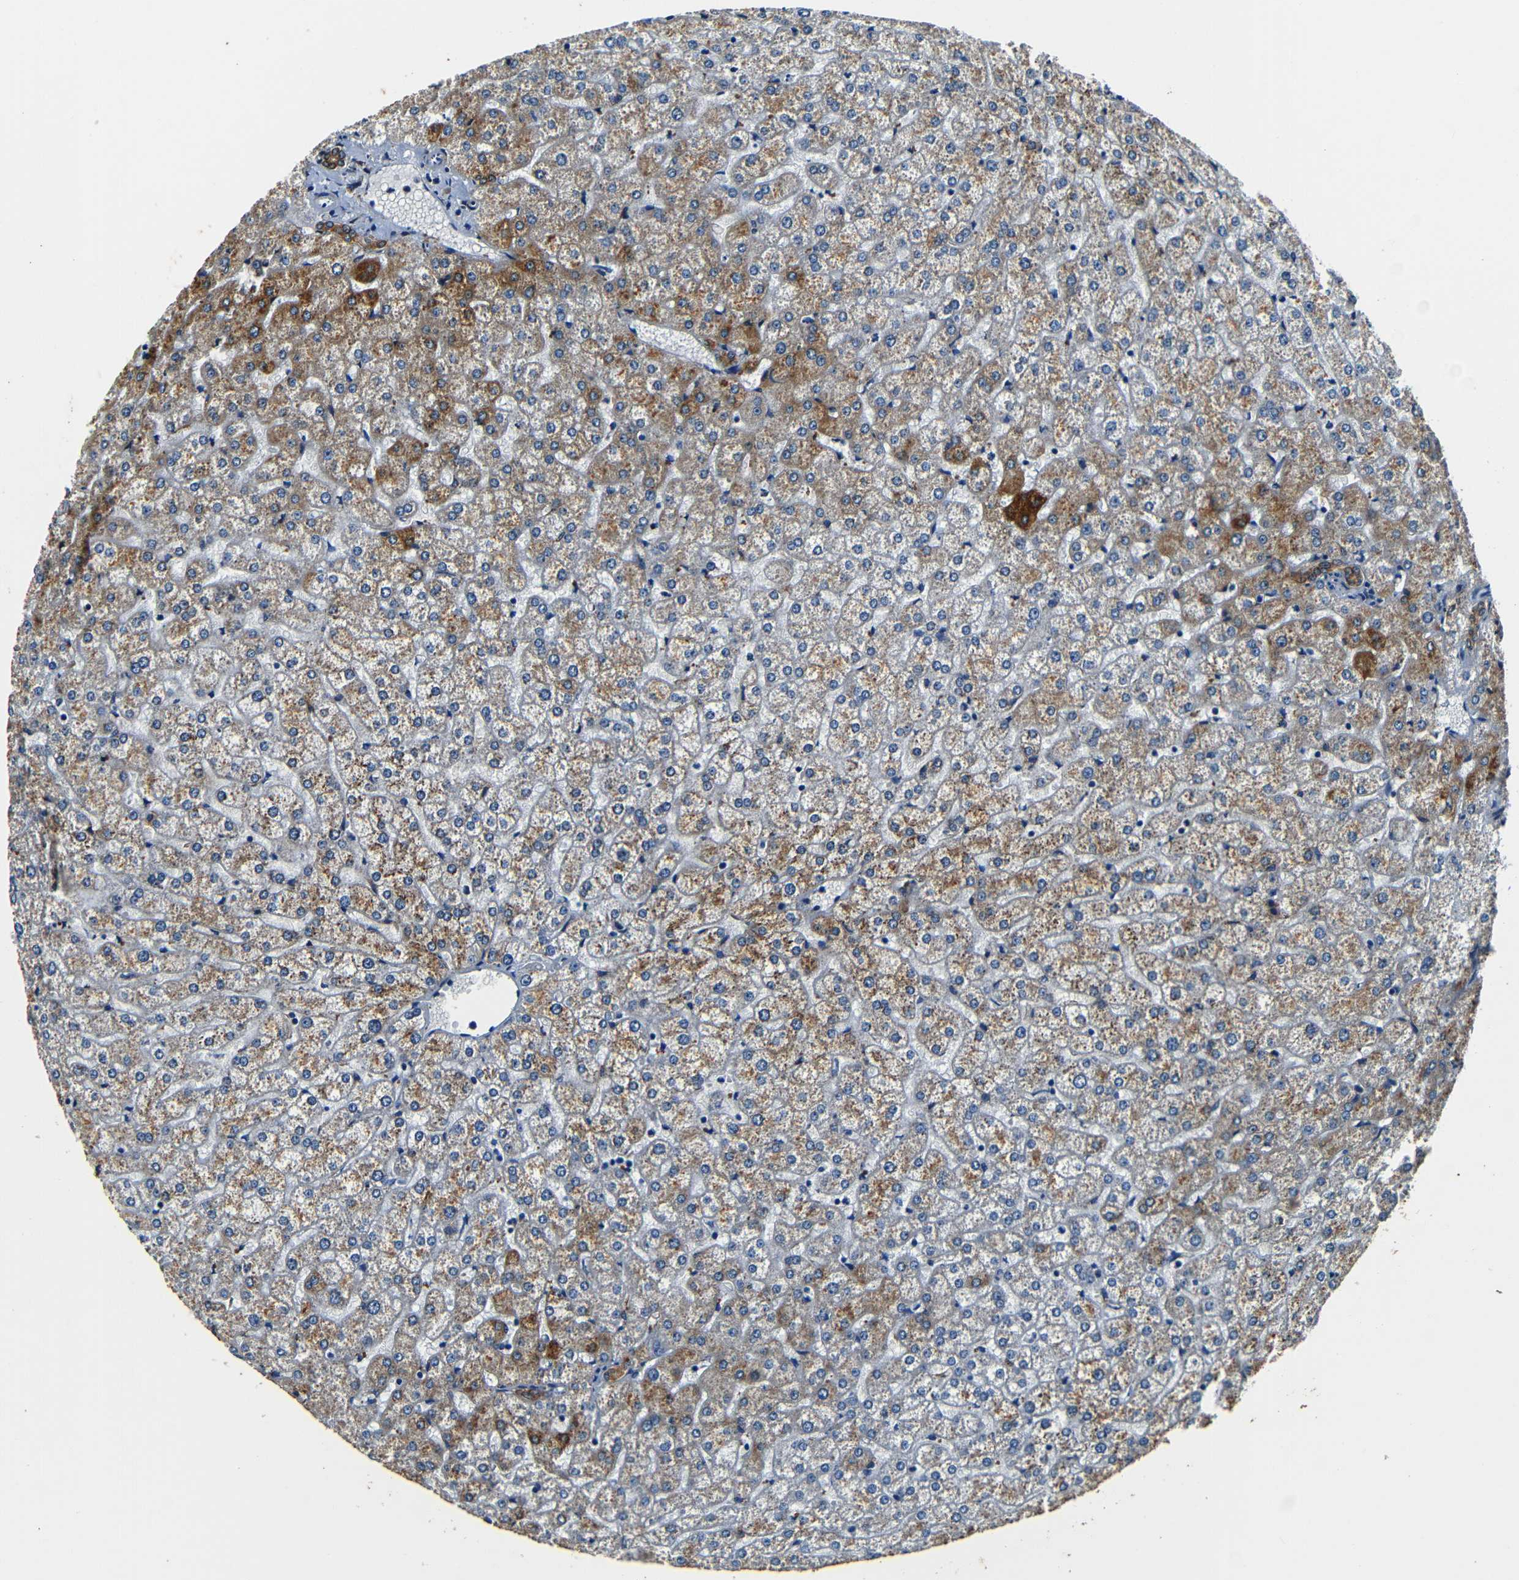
{"staining": {"intensity": "moderate", "quantity": ">75%", "location": "cytoplasmic/membranous"}, "tissue": "liver", "cell_type": "Cholangiocytes", "image_type": "normal", "snomed": [{"axis": "morphology", "description": "Normal tissue, NOS"}, {"axis": "topography", "description": "Liver"}], "caption": "Cholangiocytes demonstrate moderate cytoplasmic/membranous positivity in approximately >75% of cells in unremarkable liver.", "gene": "RRBP1", "patient": {"sex": "female", "age": 32}}